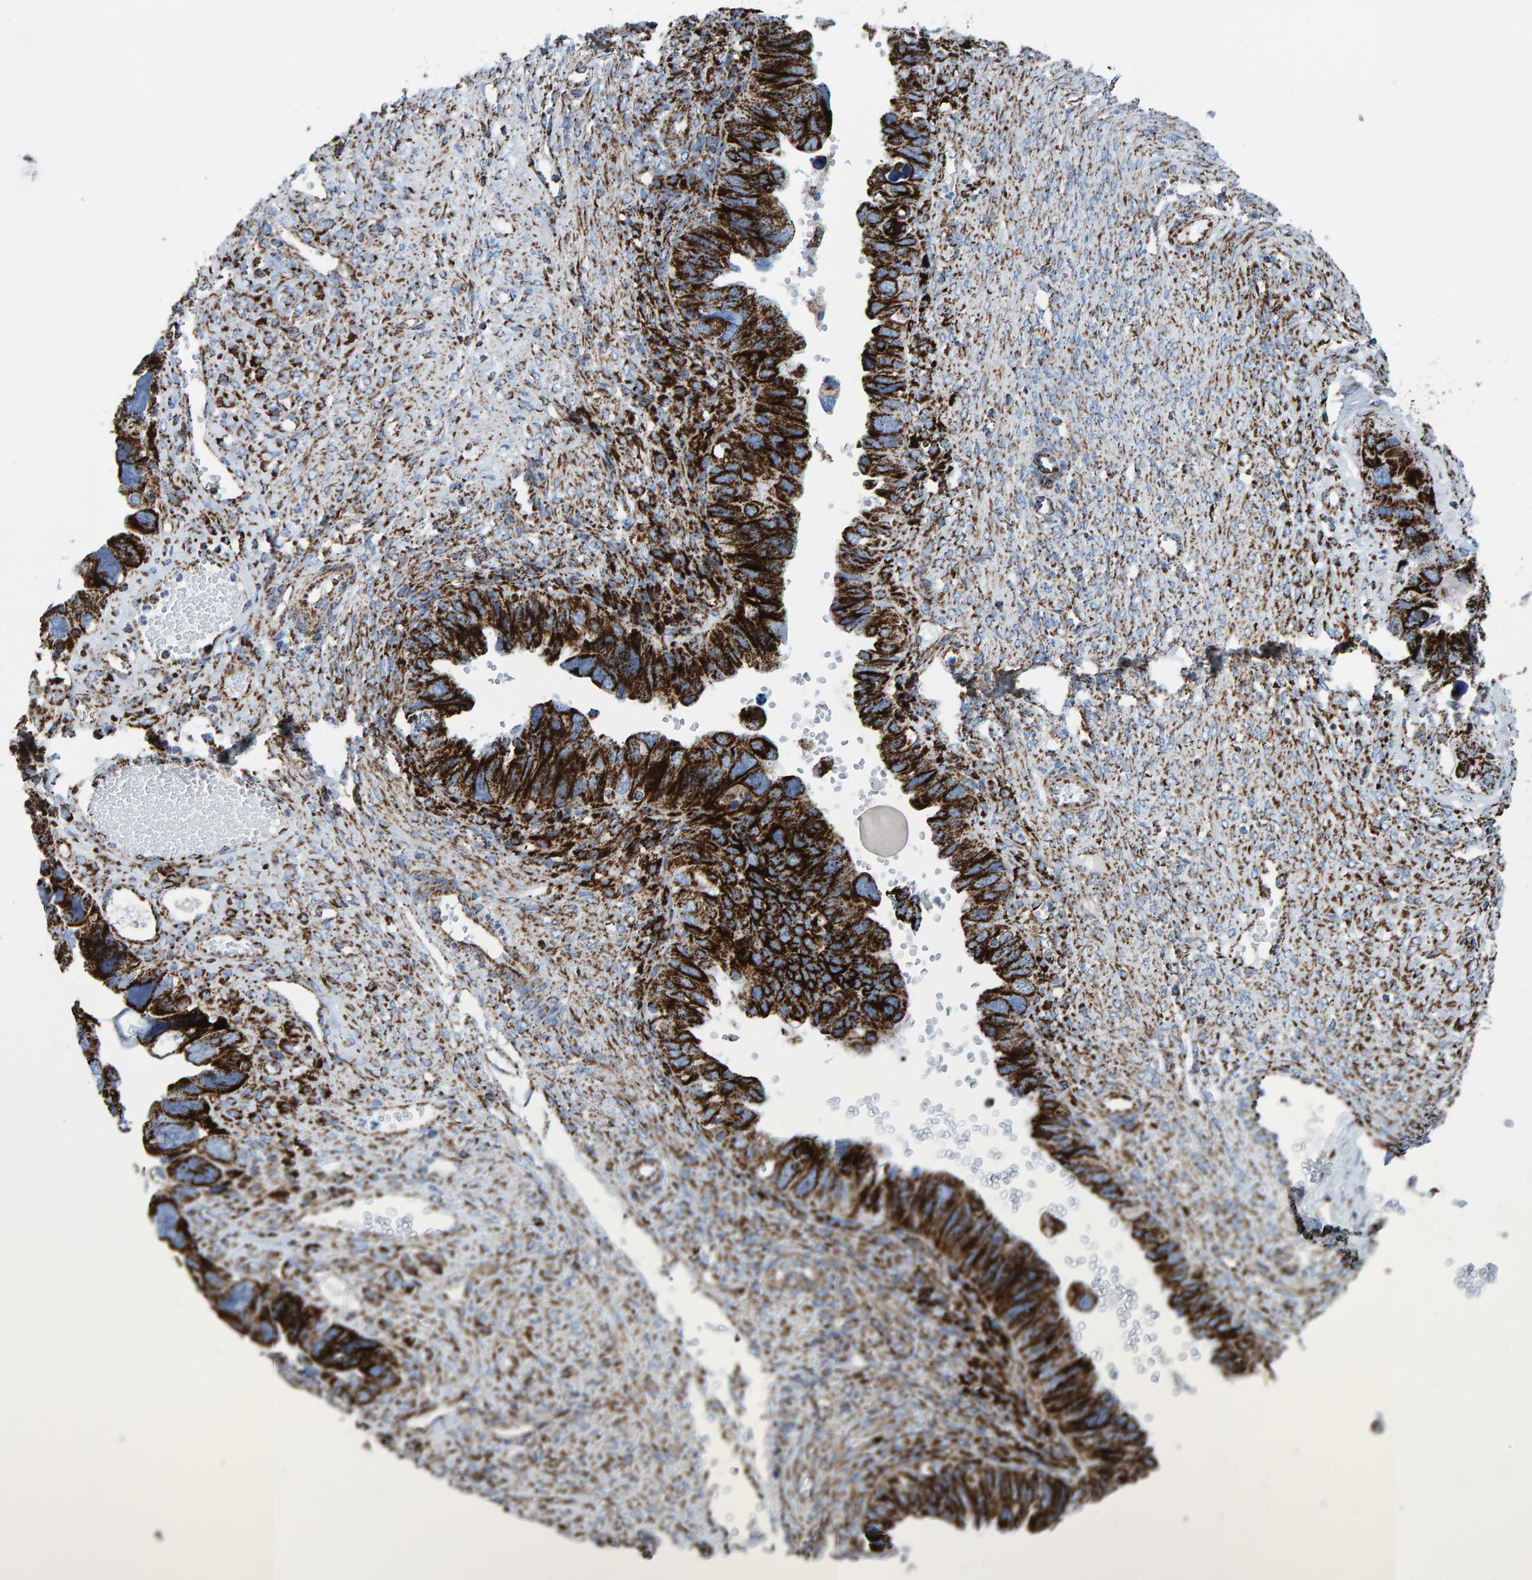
{"staining": {"intensity": "strong", "quantity": ">75%", "location": "cytoplasmic/membranous"}, "tissue": "ovarian cancer", "cell_type": "Tumor cells", "image_type": "cancer", "snomed": [{"axis": "morphology", "description": "Cystadenocarcinoma, serous, NOS"}, {"axis": "topography", "description": "Ovary"}], "caption": "Approximately >75% of tumor cells in serous cystadenocarcinoma (ovarian) display strong cytoplasmic/membranous protein expression as visualized by brown immunohistochemical staining.", "gene": "ENSG00000262660", "patient": {"sex": "female", "age": 79}}